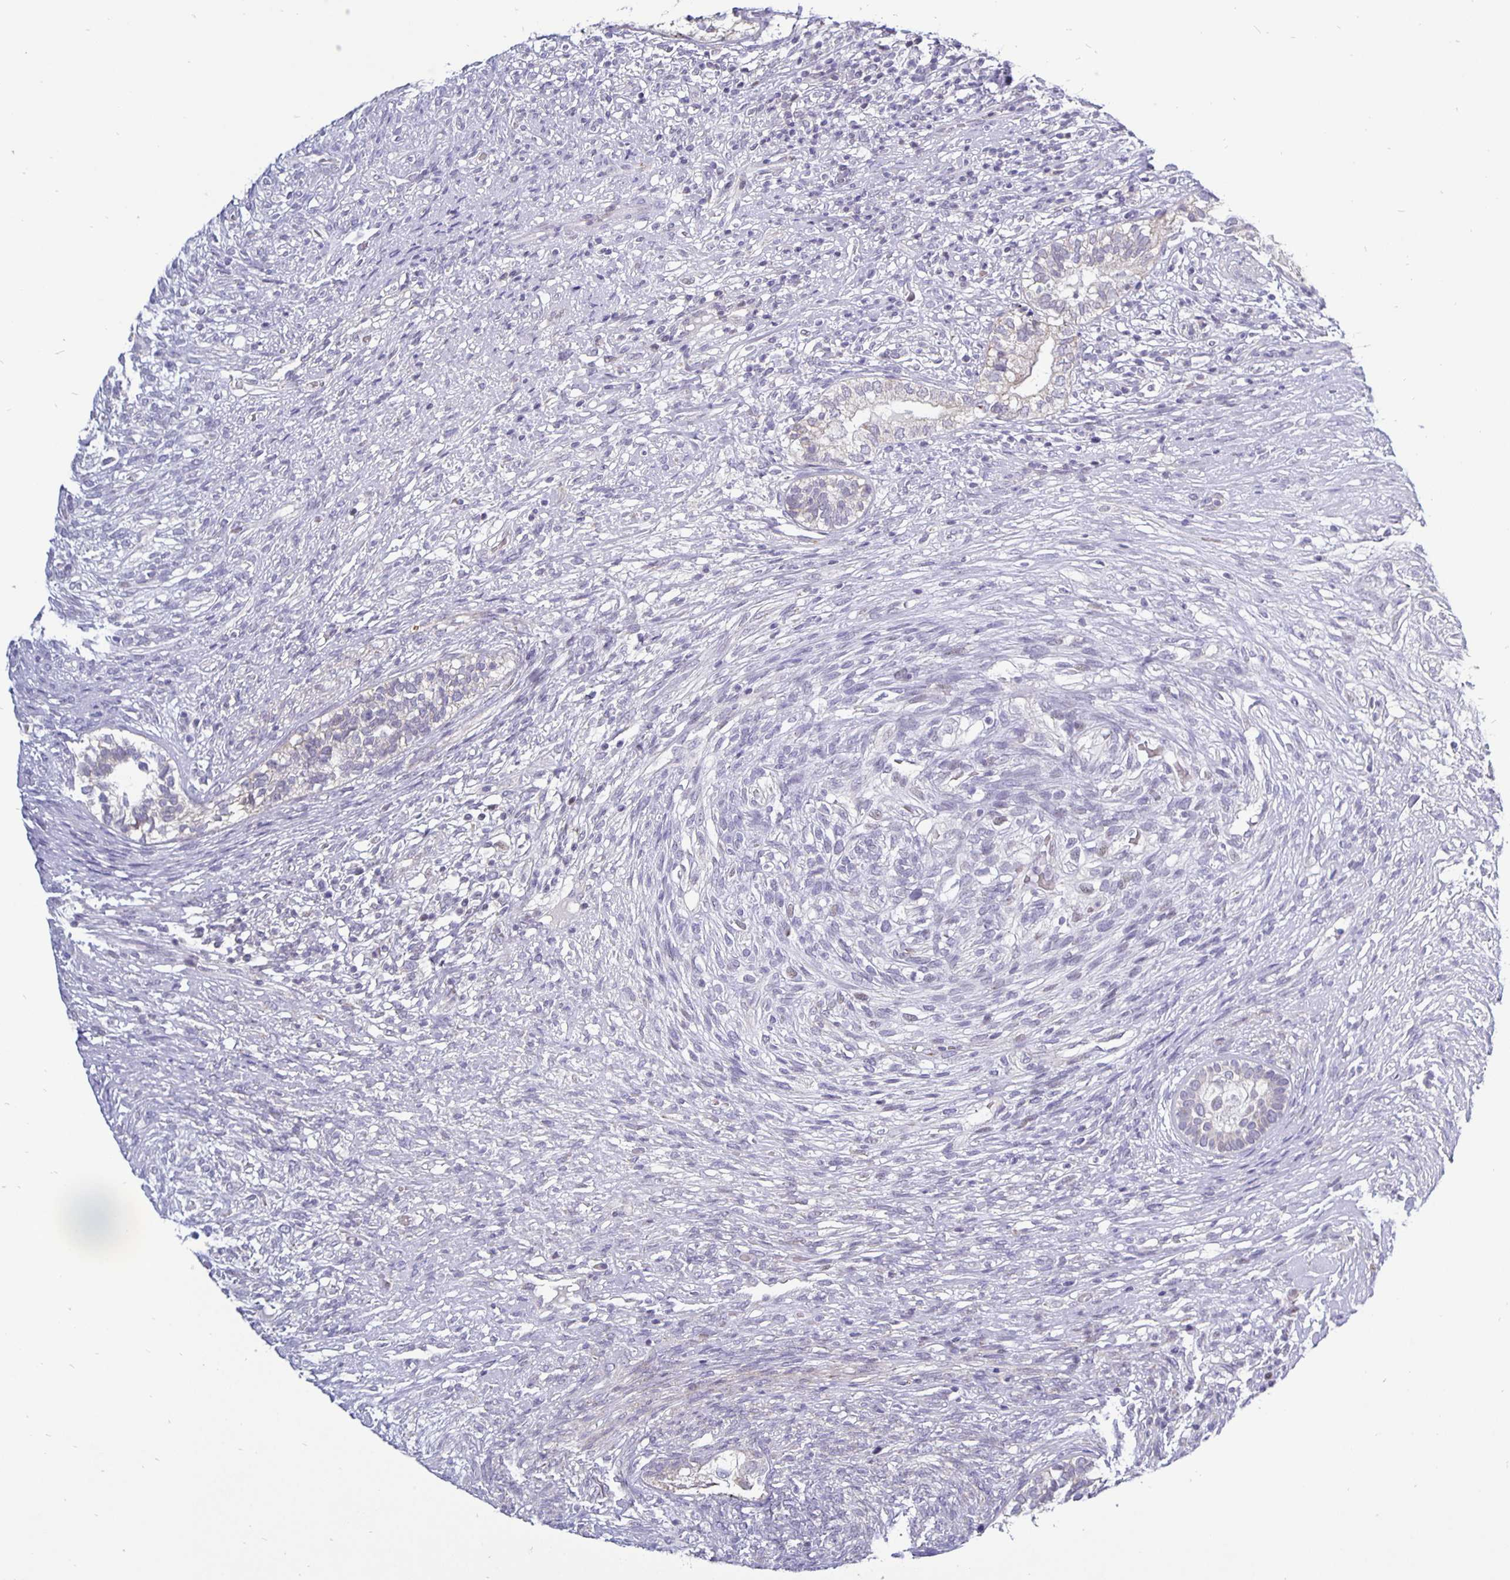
{"staining": {"intensity": "negative", "quantity": "none", "location": "none"}, "tissue": "testis cancer", "cell_type": "Tumor cells", "image_type": "cancer", "snomed": [{"axis": "morphology", "description": "Seminoma, NOS"}, {"axis": "morphology", "description": "Carcinoma, Embryonal, NOS"}, {"axis": "topography", "description": "Testis"}], "caption": "A high-resolution histopathology image shows immunohistochemistry staining of testis cancer, which displays no significant staining in tumor cells. (DAB (3,3'-diaminobenzidine) immunohistochemistry (IHC) with hematoxylin counter stain).", "gene": "ERBB2", "patient": {"sex": "male", "age": 41}}